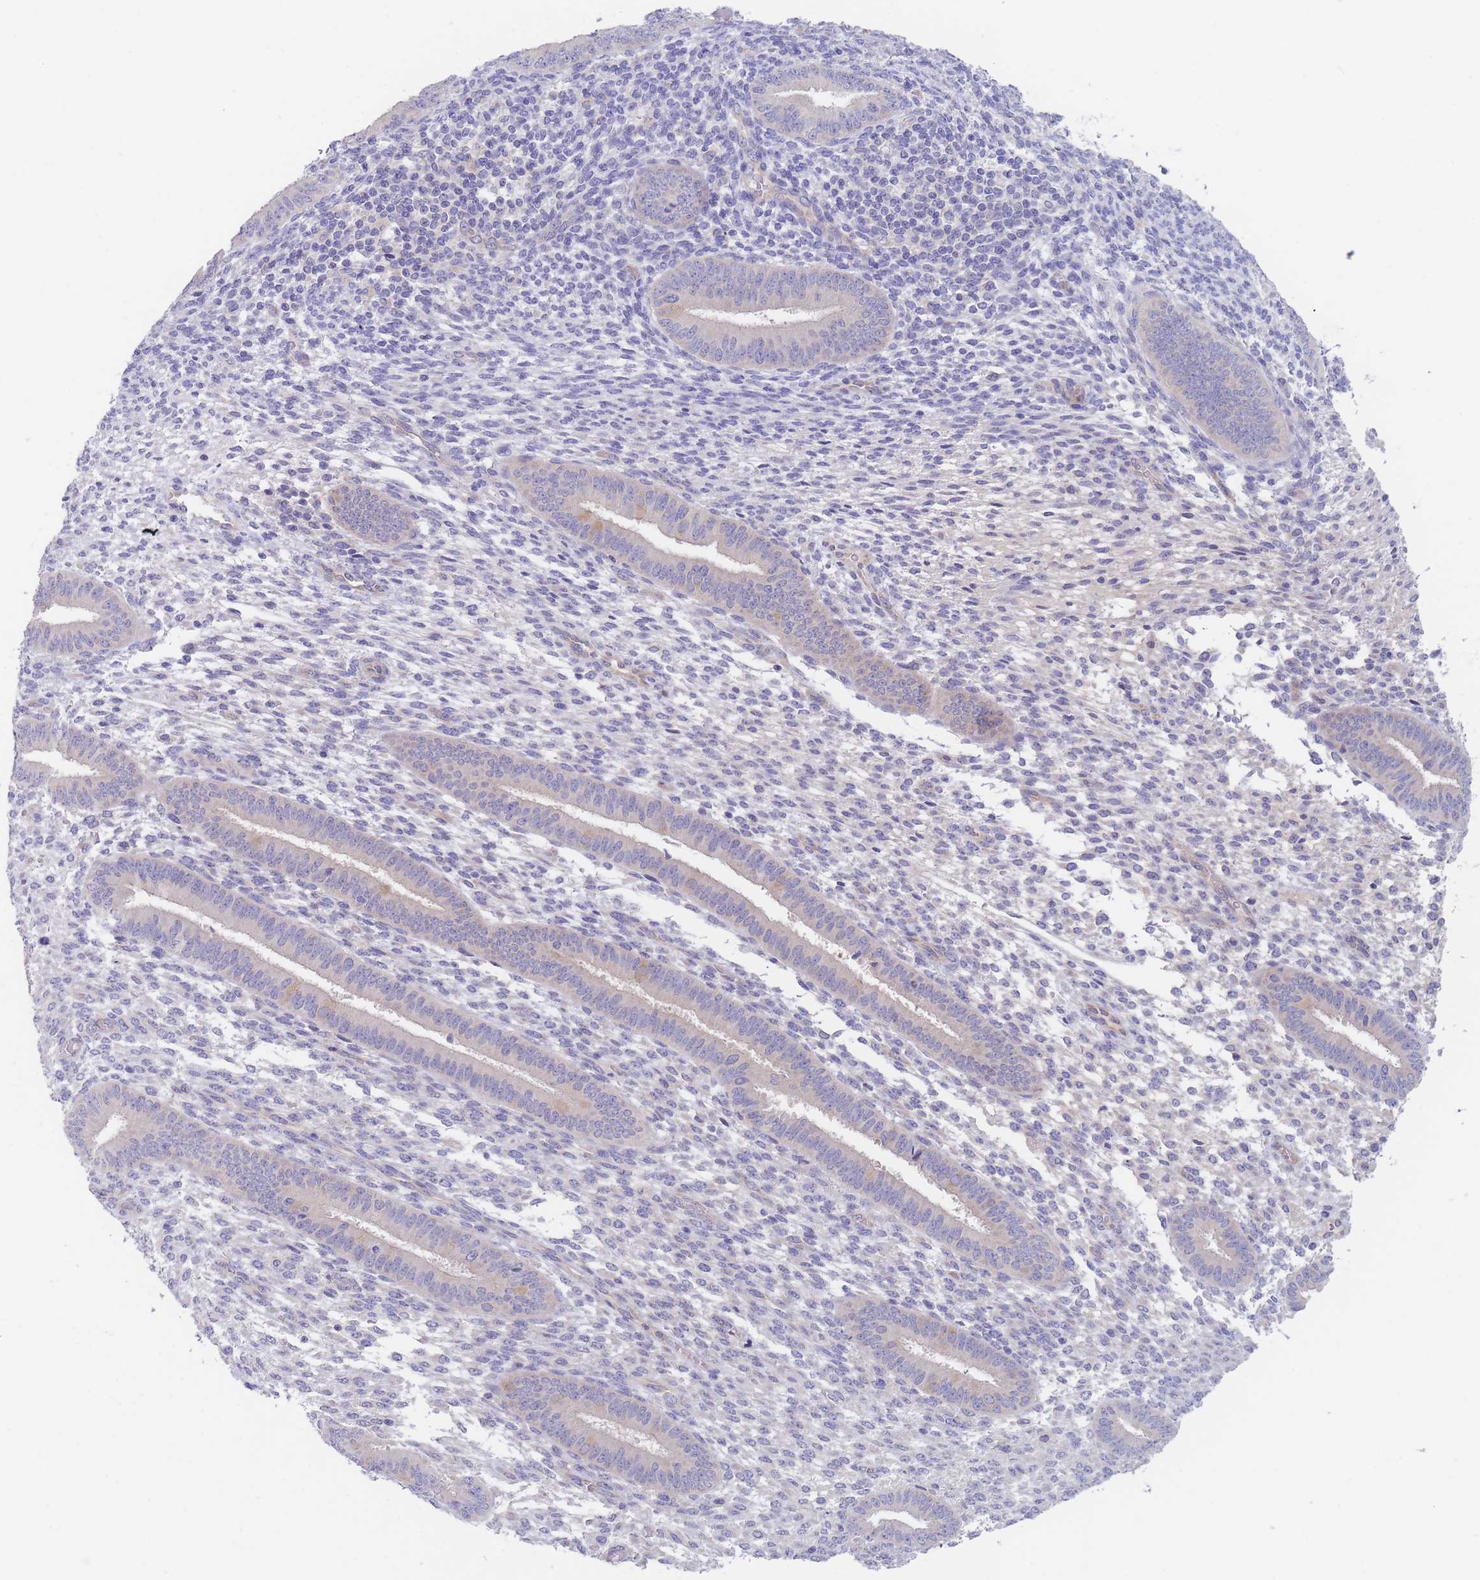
{"staining": {"intensity": "negative", "quantity": "none", "location": "none"}, "tissue": "endometrium", "cell_type": "Cells in endometrial stroma", "image_type": "normal", "snomed": [{"axis": "morphology", "description": "Normal tissue, NOS"}, {"axis": "topography", "description": "Endometrium"}], "caption": "Protein analysis of benign endometrium exhibits no significant staining in cells in endometrial stroma.", "gene": "ZNF281", "patient": {"sex": "female", "age": 36}}